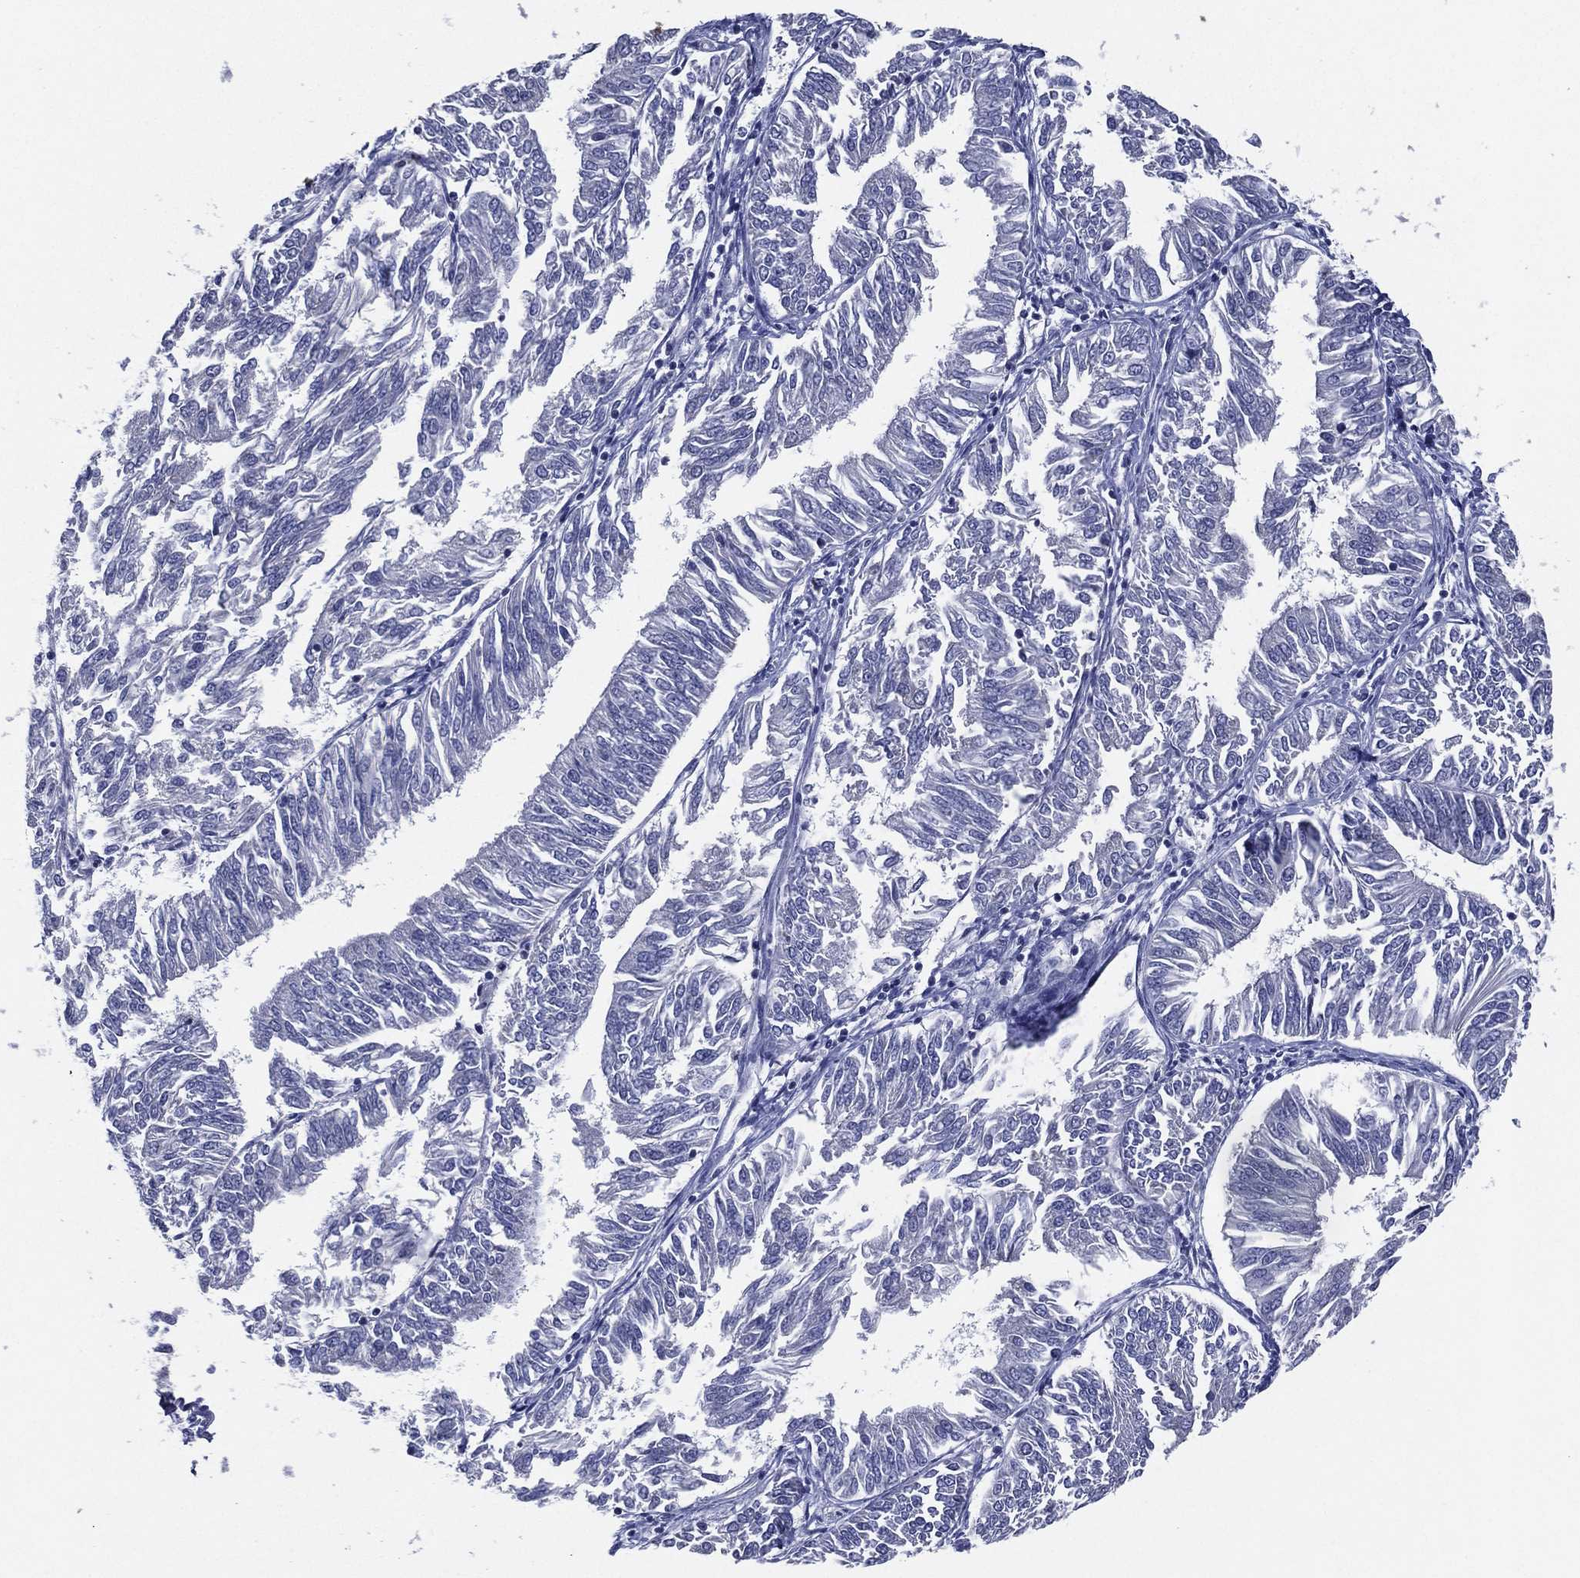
{"staining": {"intensity": "negative", "quantity": "none", "location": "none"}, "tissue": "endometrial cancer", "cell_type": "Tumor cells", "image_type": "cancer", "snomed": [{"axis": "morphology", "description": "Adenocarcinoma, NOS"}, {"axis": "topography", "description": "Endometrium"}], "caption": "High power microscopy photomicrograph of an immunohistochemistry (IHC) image of endometrial cancer (adenocarcinoma), revealing no significant expression in tumor cells. (DAB (3,3'-diaminobenzidine) immunohistochemistry (IHC) with hematoxylin counter stain).", "gene": "SLC13A4", "patient": {"sex": "female", "age": 58}}